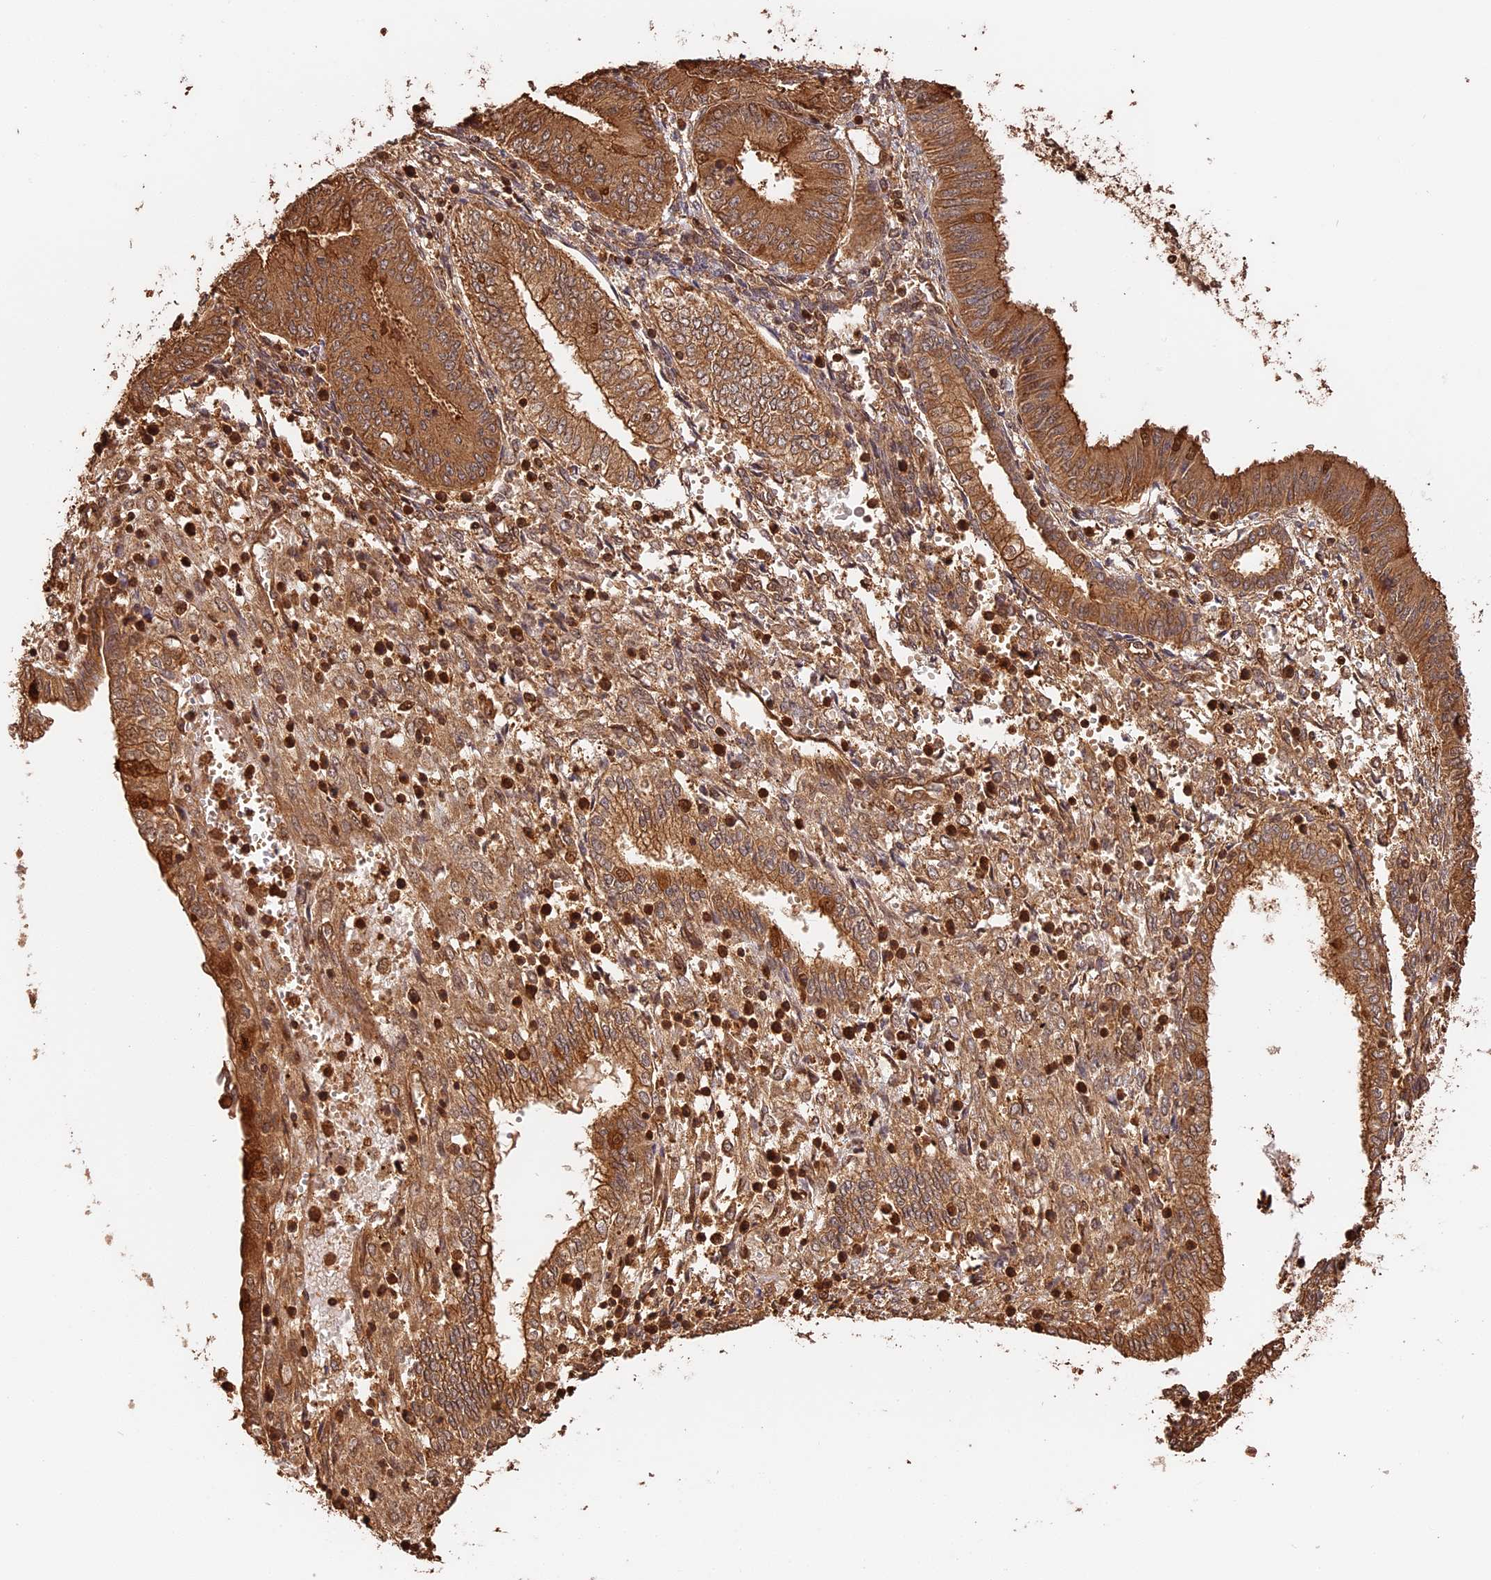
{"staining": {"intensity": "moderate", "quantity": ">75%", "location": "cytoplasmic/membranous,nuclear"}, "tissue": "endometrial cancer", "cell_type": "Tumor cells", "image_type": "cancer", "snomed": [{"axis": "morphology", "description": "Adenocarcinoma, NOS"}, {"axis": "topography", "description": "Endometrium"}], "caption": "Protein expression analysis of human adenocarcinoma (endometrial) reveals moderate cytoplasmic/membranous and nuclear positivity in about >75% of tumor cells.", "gene": "PPP1R37", "patient": {"sex": "female", "age": 53}}